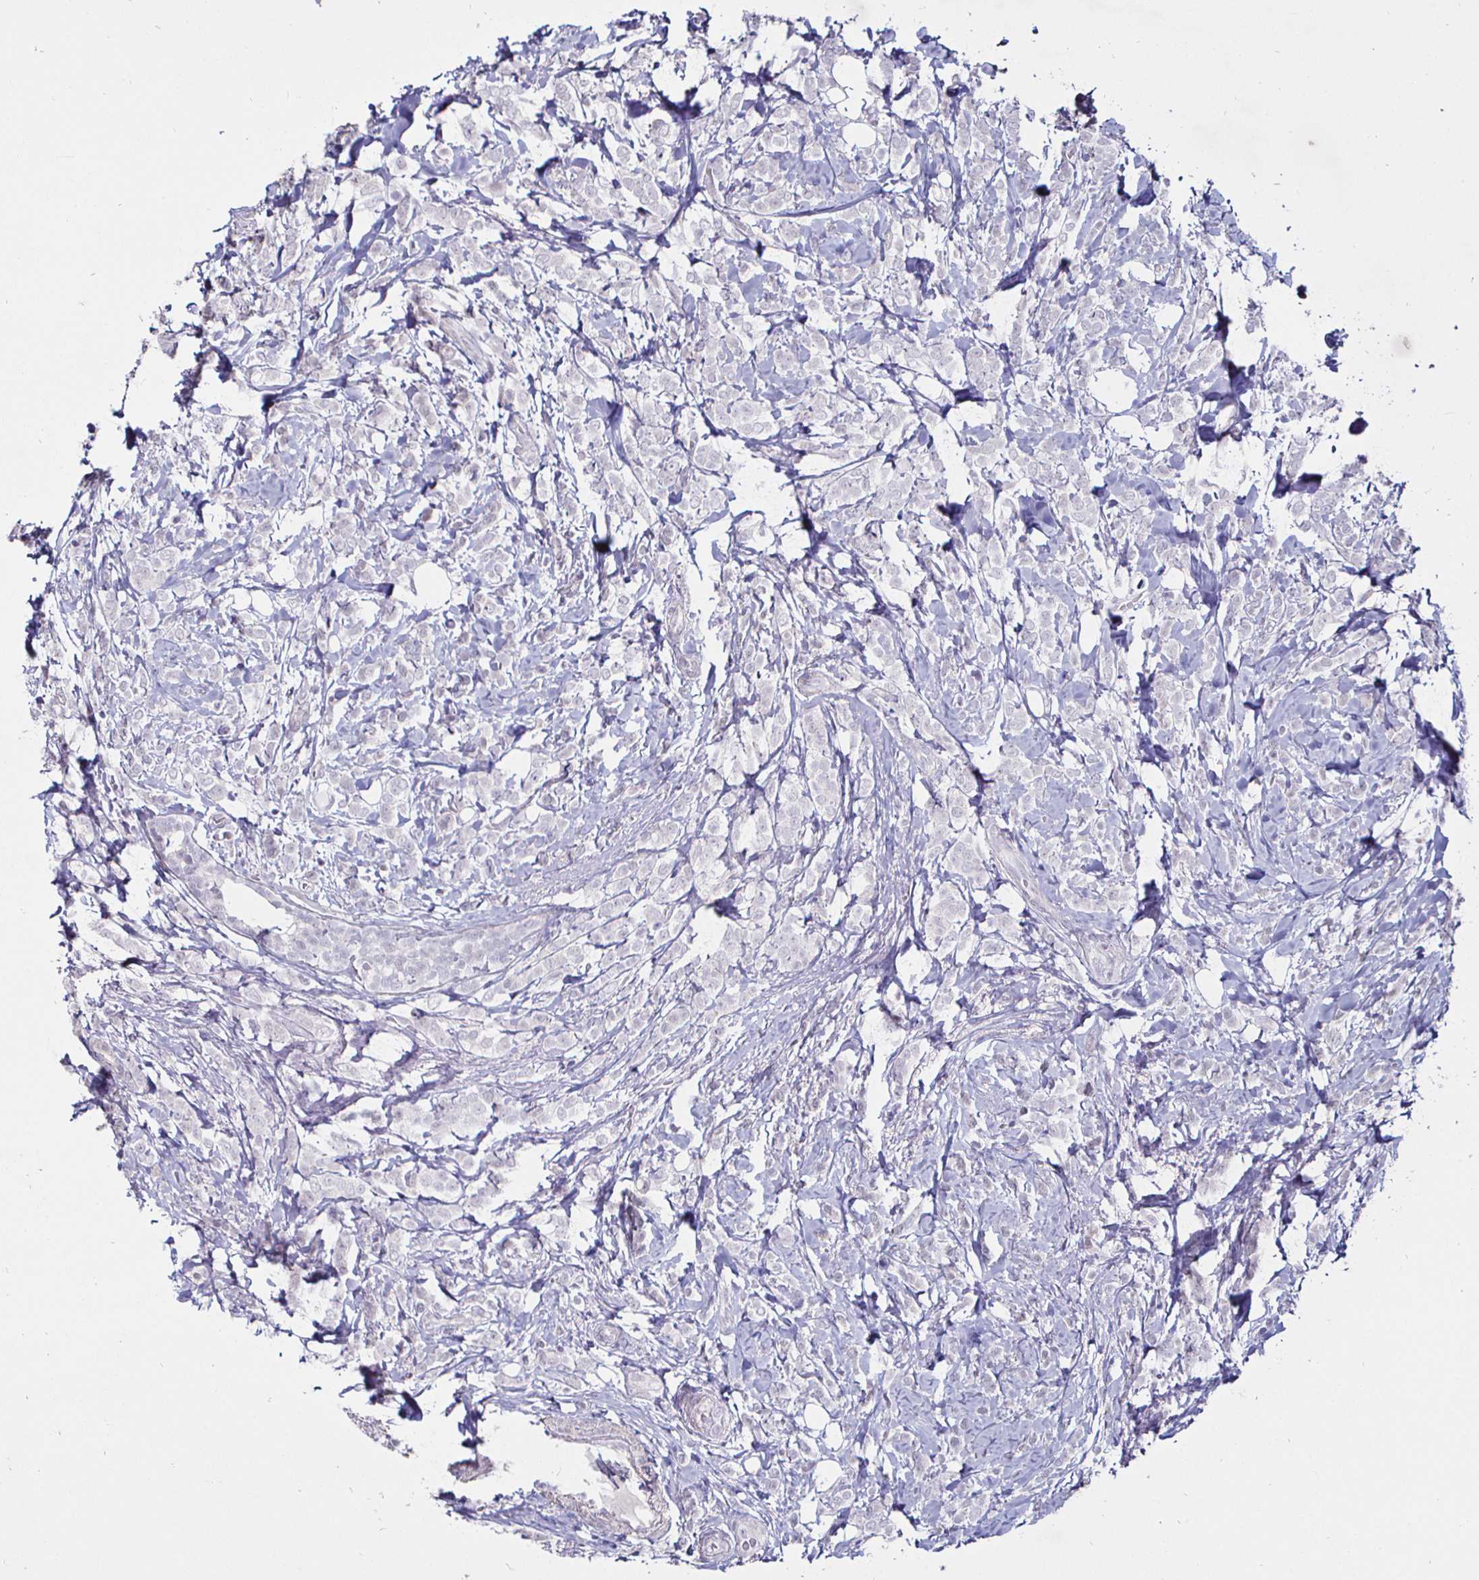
{"staining": {"intensity": "negative", "quantity": "none", "location": "none"}, "tissue": "breast cancer", "cell_type": "Tumor cells", "image_type": "cancer", "snomed": [{"axis": "morphology", "description": "Lobular carcinoma"}, {"axis": "topography", "description": "Breast"}], "caption": "Lobular carcinoma (breast) was stained to show a protein in brown. There is no significant staining in tumor cells.", "gene": "MLH1", "patient": {"sex": "female", "age": 49}}